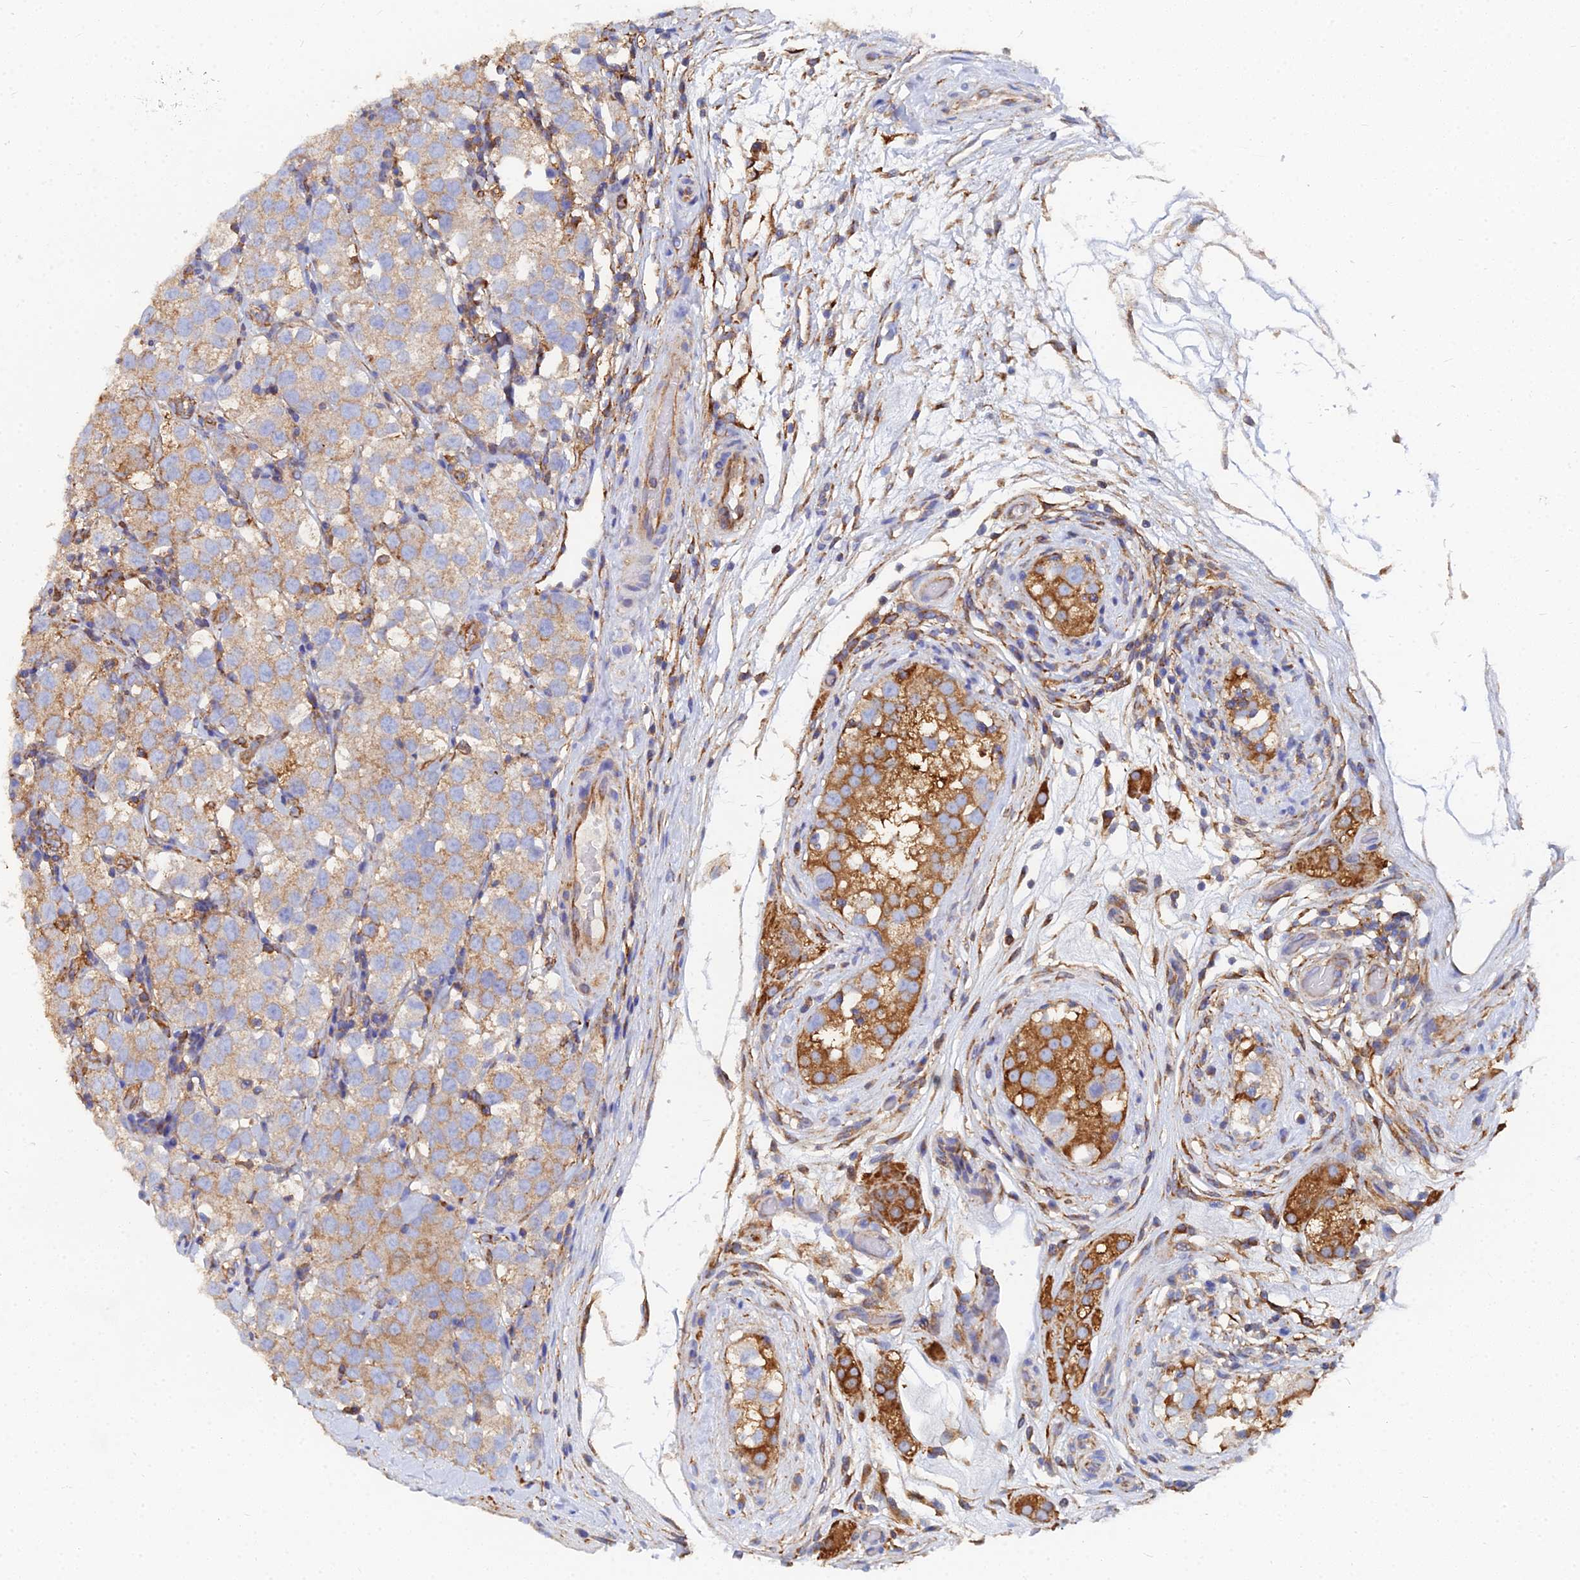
{"staining": {"intensity": "weak", "quantity": ">75%", "location": "cytoplasmic/membranous"}, "tissue": "testis cancer", "cell_type": "Tumor cells", "image_type": "cancer", "snomed": [{"axis": "morphology", "description": "Seminoma, NOS"}, {"axis": "topography", "description": "Testis"}], "caption": "Immunohistochemistry (IHC) (DAB (3,3'-diaminobenzidine)) staining of human seminoma (testis) displays weak cytoplasmic/membranous protein staining in approximately >75% of tumor cells.", "gene": "GPR42", "patient": {"sex": "male", "age": 34}}